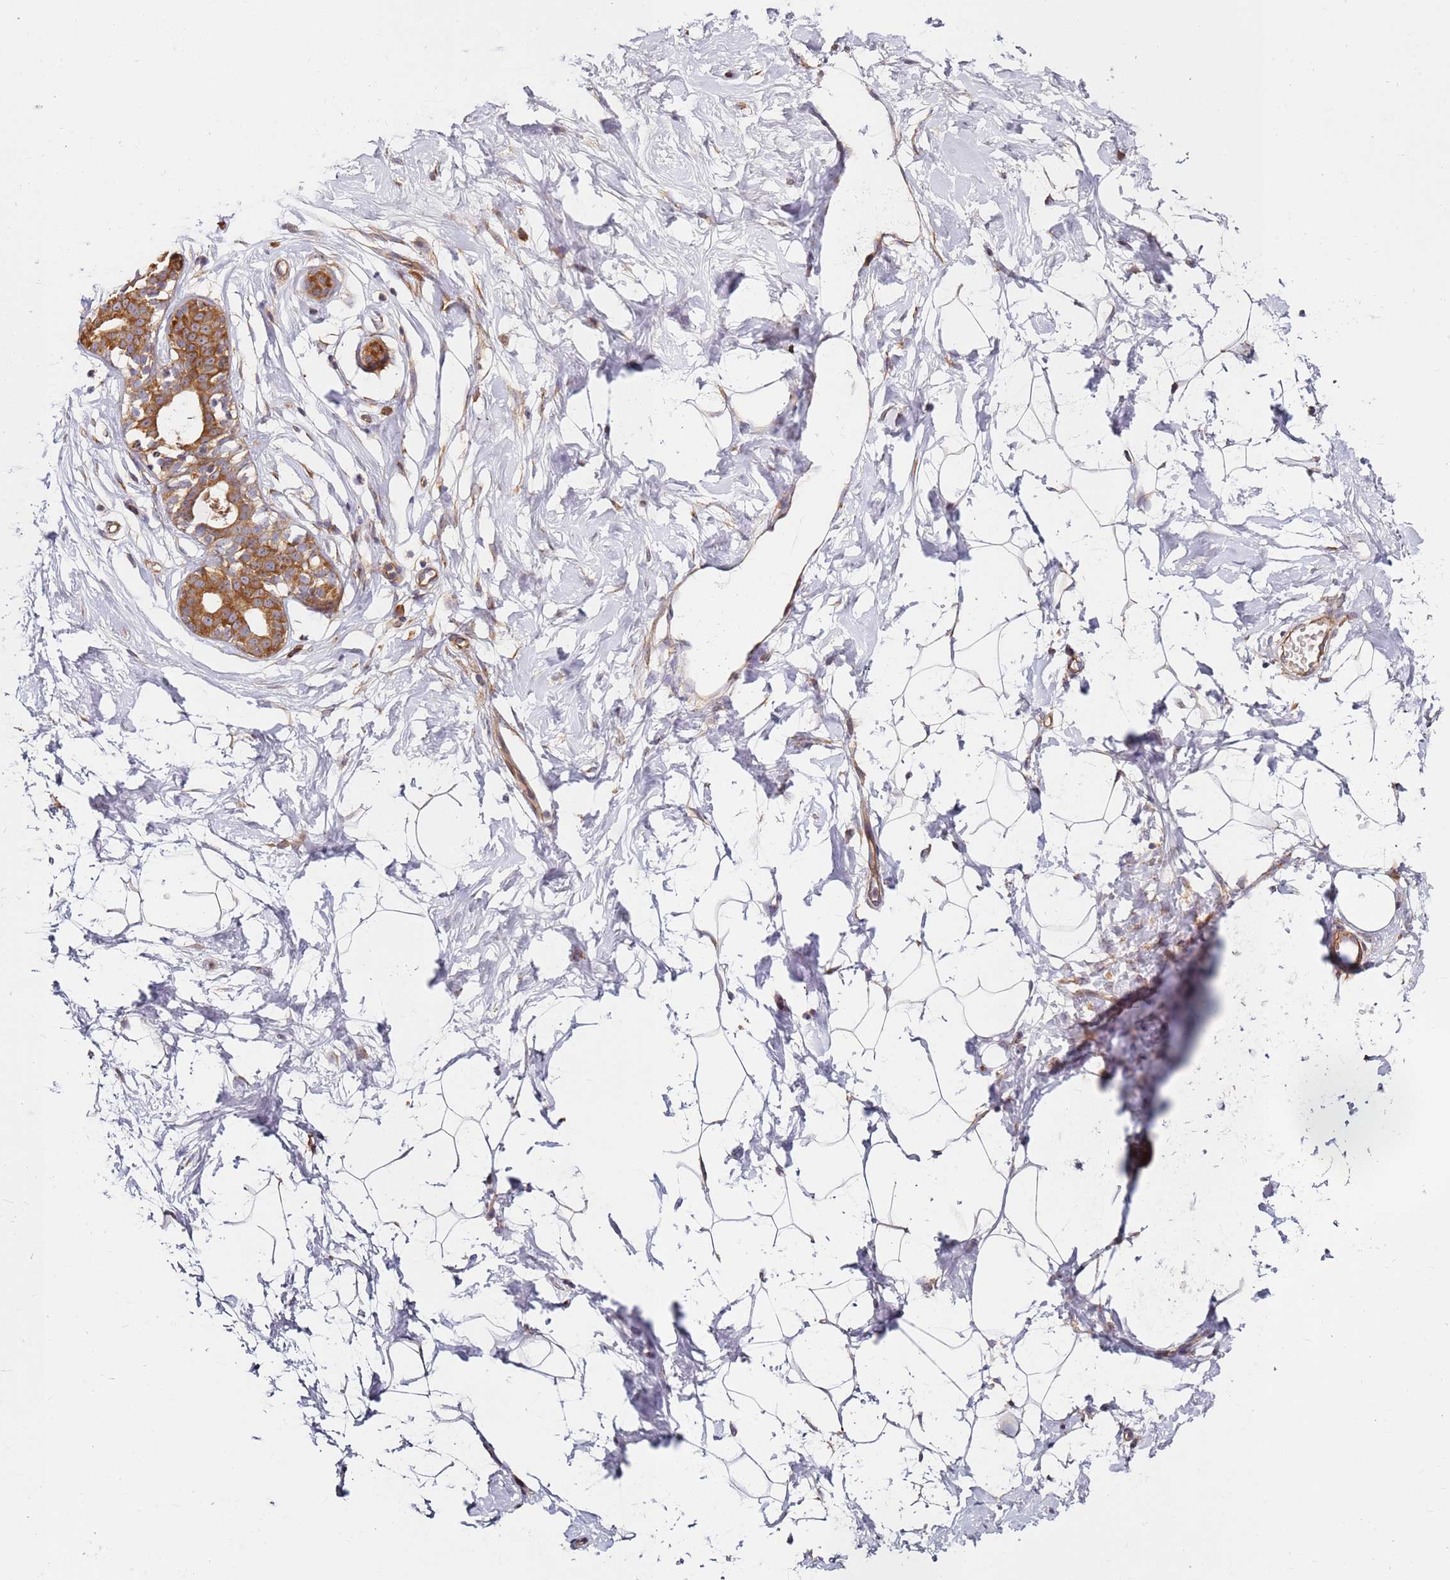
{"staining": {"intensity": "weak", "quantity": ">75%", "location": "cytoplasmic/membranous"}, "tissue": "breast", "cell_type": "Adipocytes", "image_type": "normal", "snomed": [{"axis": "morphology", "description": "Normal tissue, NOS"}, {"axis": "morphology", "description": "Adenoma, NOS"}, {"axis": "topography", "description": "Breast"}], "caption": "Protein analysis of unremarkable breast displays weak cytoplasmic/membranous positivity in about >75% of adipocytes.", "gene": "RPS3A", "patient": {"sex": "female", "age": 23}}